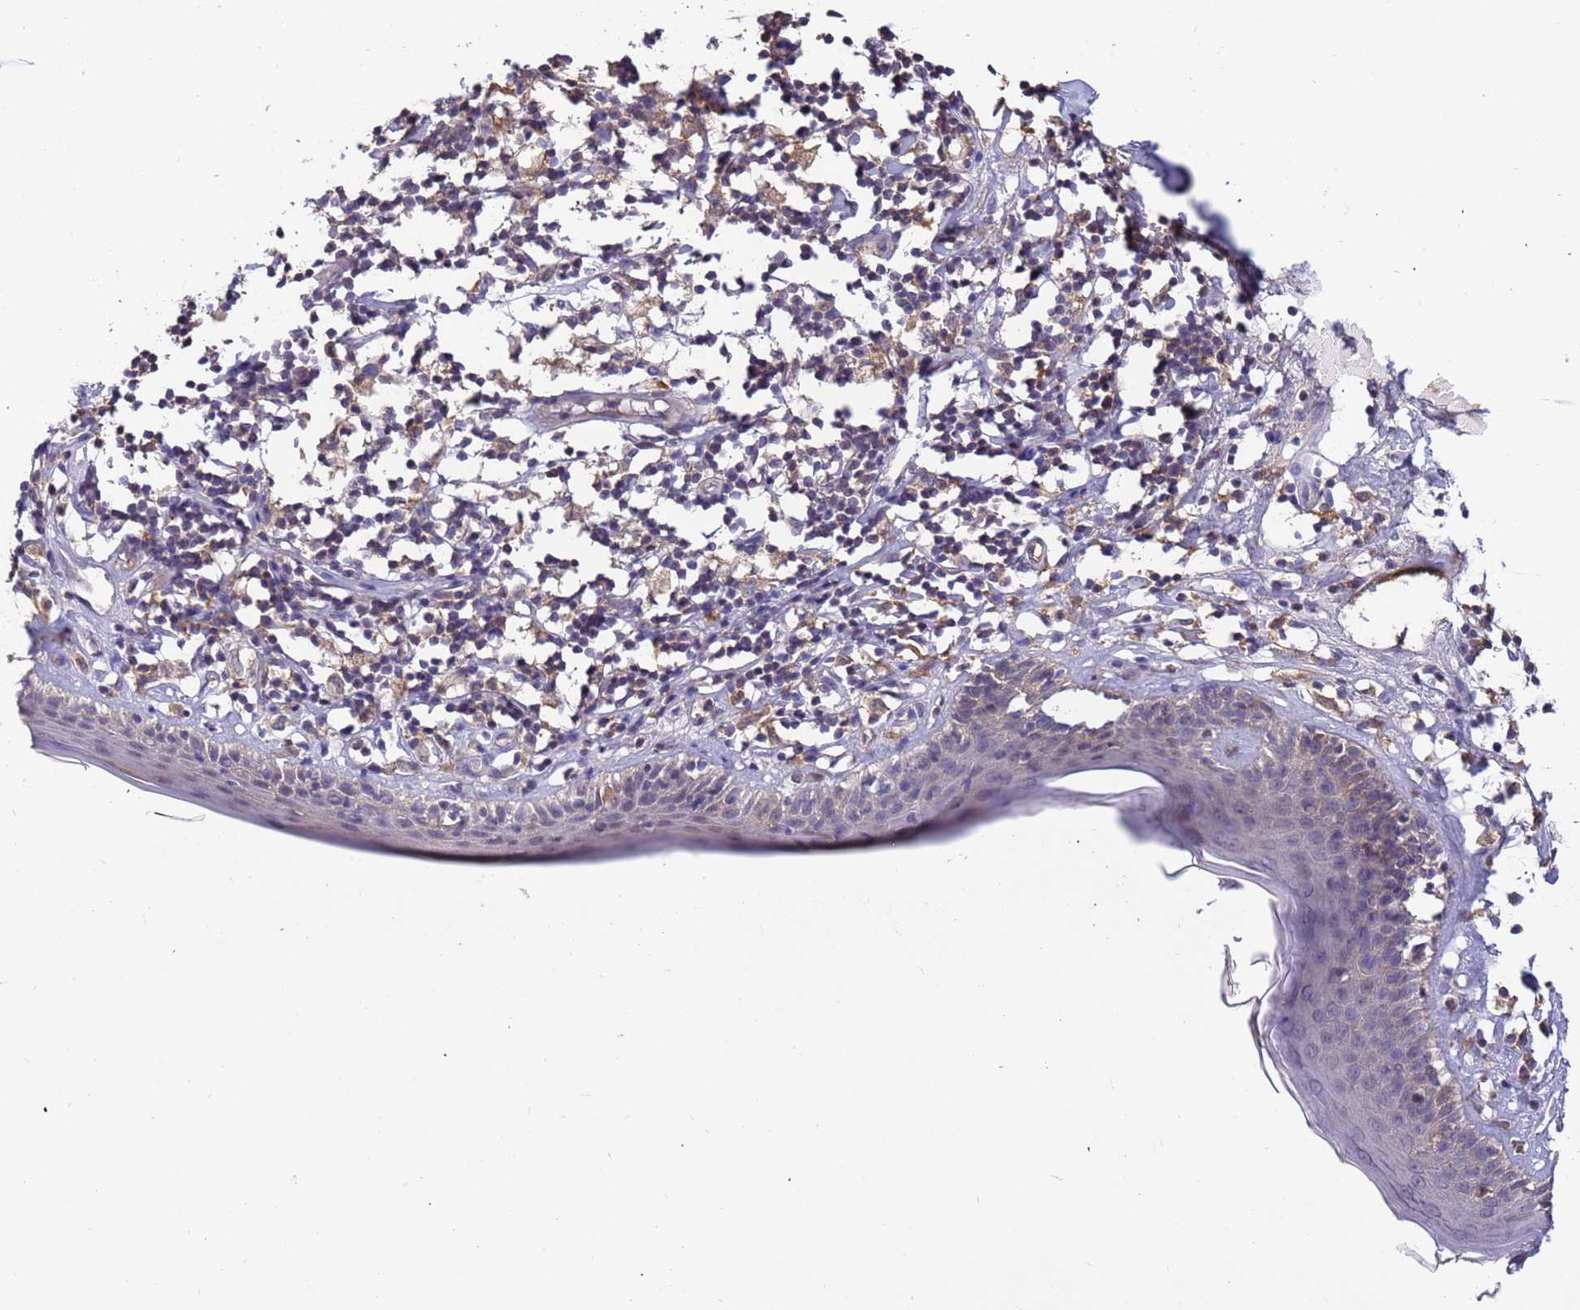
{"staining": {"intensity": "negative", "quantity": "none", "location": "none"}, "tissue": "skin", "cell_type": "Epidermal cells", "image_type": "normal", "snomed": [{"axis": "morphology", "description": "Normal tissue, NOS"}, {"axis": "topography", "description": "Adipose tissue"}, {"axis": "topography", "description": "Vascular tissue"}, {"axis": "topography", "description": "Vulva"}, {"axis": "topography", "description": "Peripheral nerve tissue"}], "caption": "IHC micrograph of benign human skin stained for a protein (brown), which displays no positivity in epidermal cells. Brightfield microscopy of immunohistochemistry stained with DAB (brown) and hematoxylin (blue), captured at high magnification.", "gene": "AMPD3", "patient": {"sex": "female", "age": 86}}